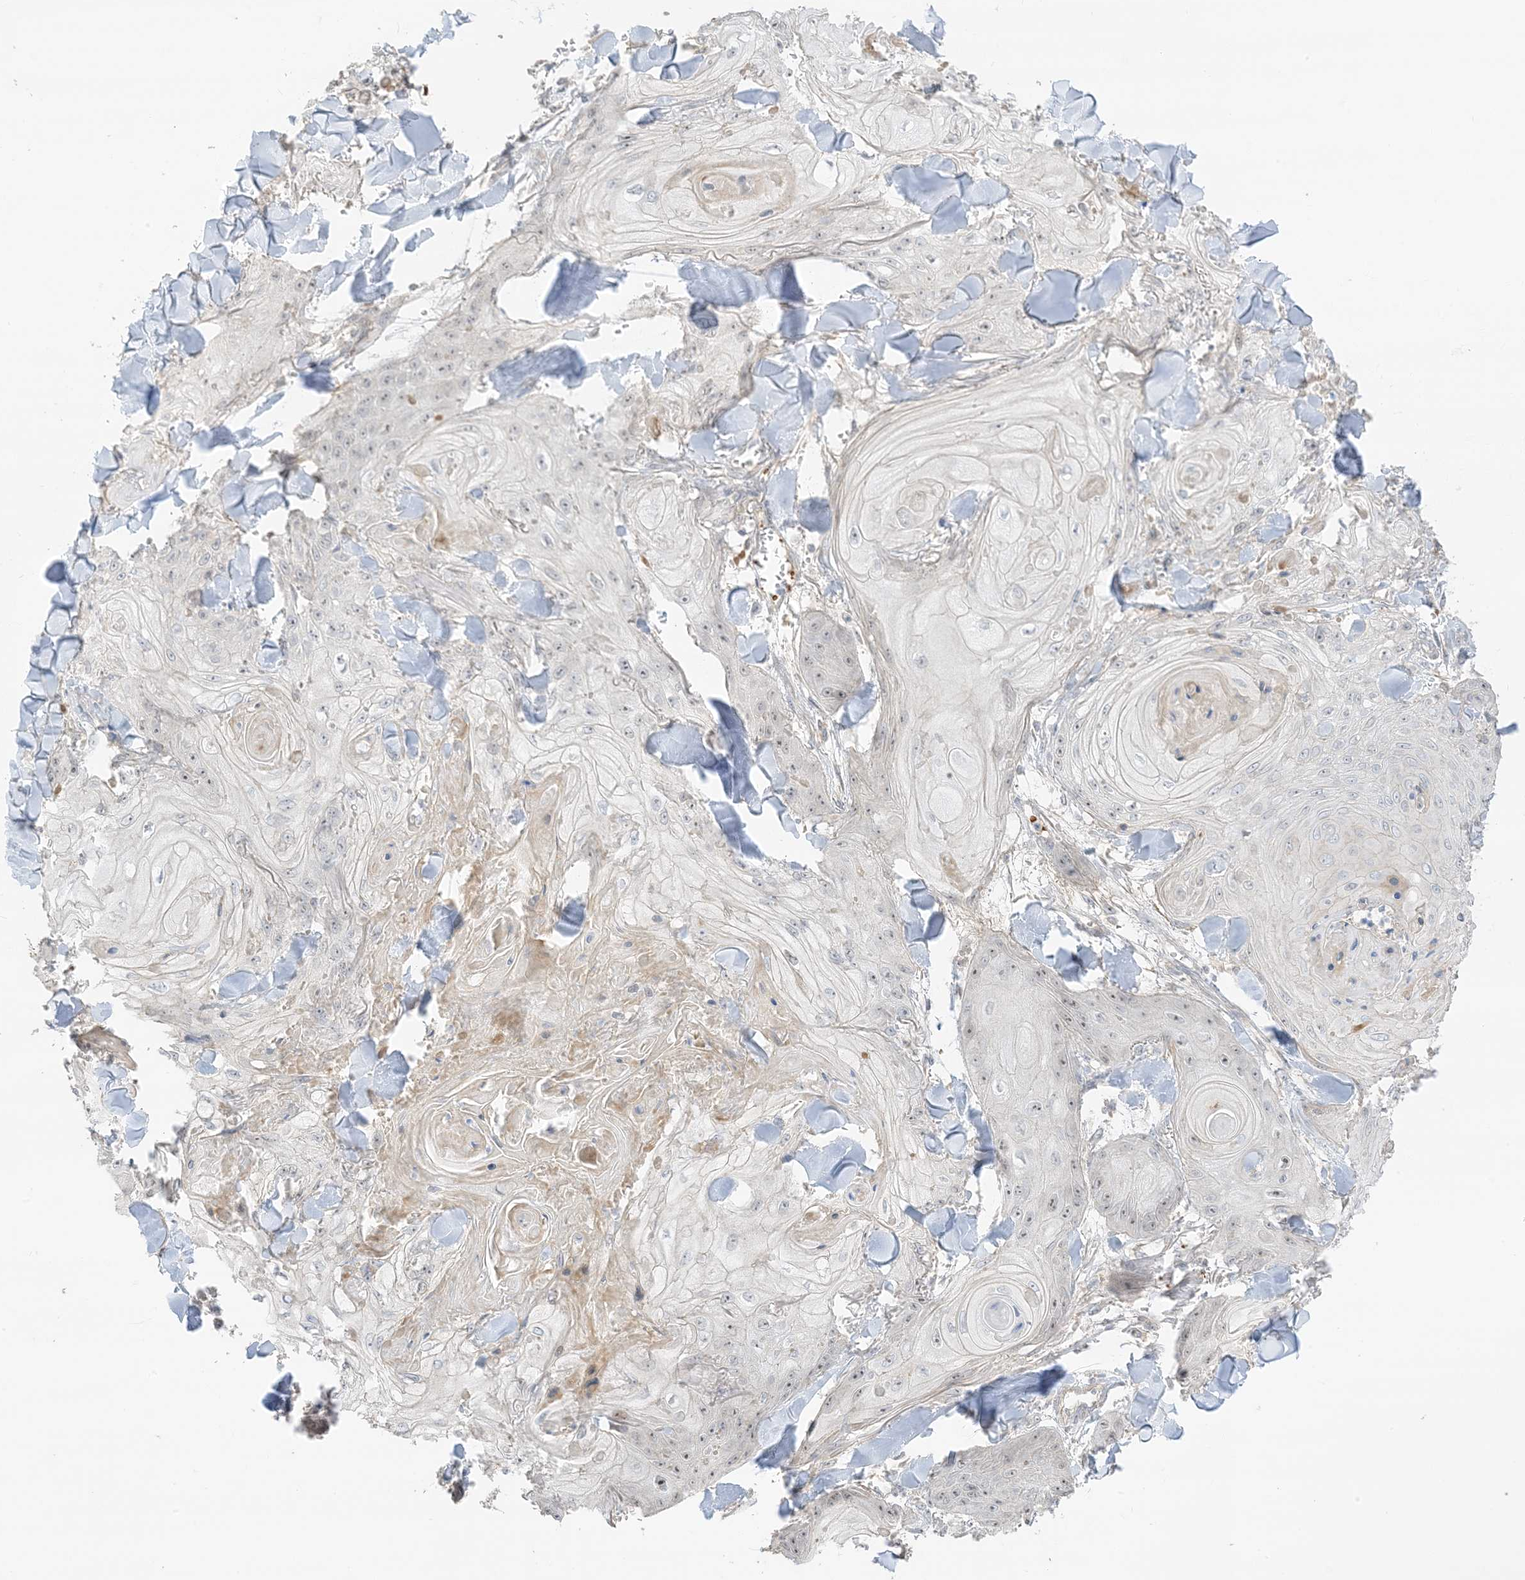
{"staining": {"intensity": "weak", "quantity": ">75%", "location": "nuclear"}, "tissue": "skin cancer", "cell_type": "Tumor cells", "image_type": "cancer", "snomed": [{"axis": "morphology", "description": "Squamous cell carcinoma, NOS"}, {"axis": "topography", "description": "Skin"}], "caption": "Skin cancer stained for a protein exhibits weak nuclear positivity in tumor cells.", "gene": "ETAA1", "patient": {"sex": "male", "age": 74}}